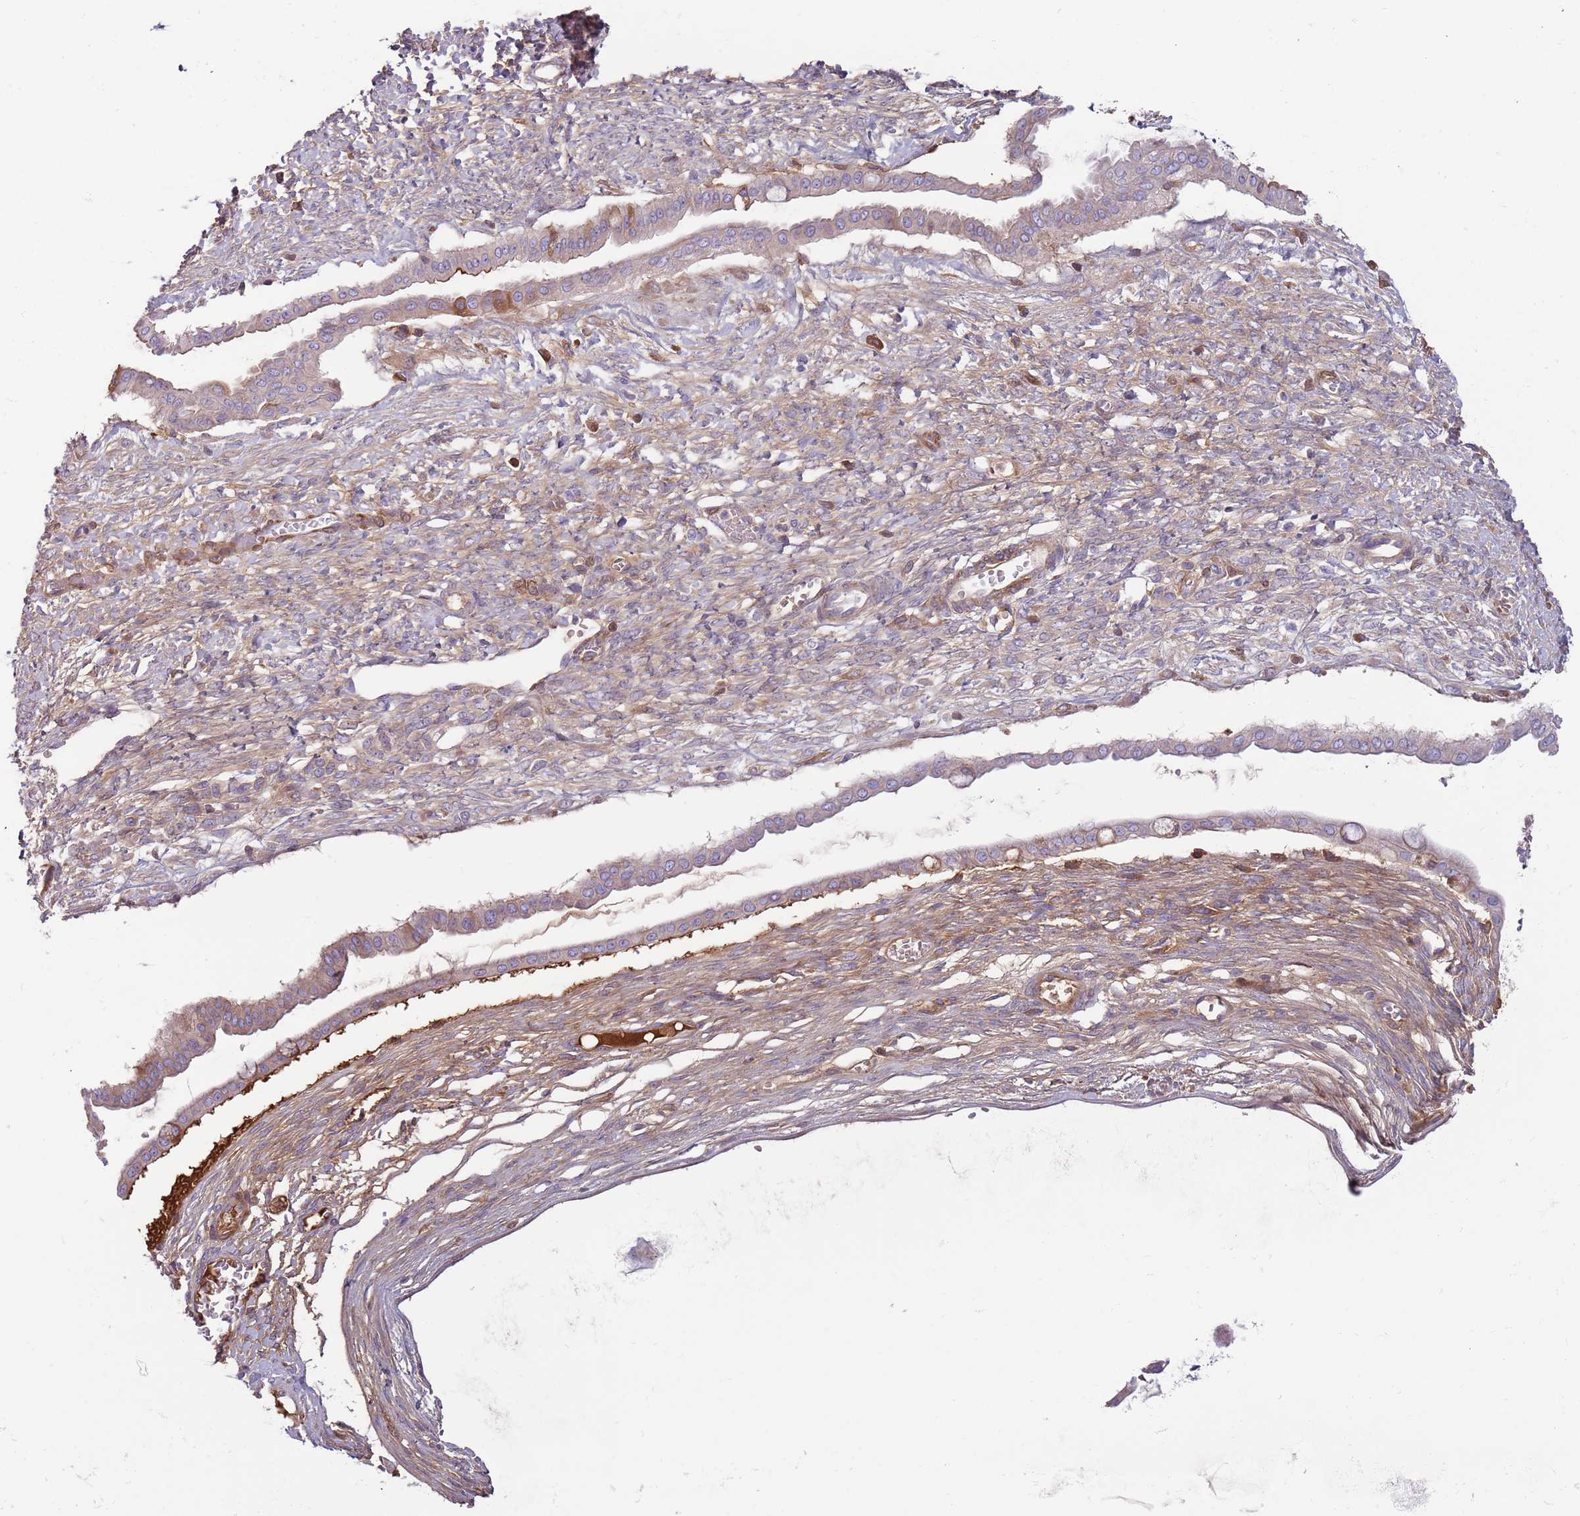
{"staining": {"intensity": "moderate", "quantity": ">75%", "location": "cytoplasmic/membranous"}, "tissue": "ovarian cancer", "cell_type": "Tumor cells", "image_type": "cancer", "snomed": [{"axis": "morphology", "description": "Cystadenocarcinoma, mucinous, NOS"}, {"axis": "topography", "description": "Ovary"}], "caption": "Tumor cells display moderate cytoplasmic/membranous staining in approximately >75% of cells in ovarian cancer.", "gene": "CFH", "patient": {"sex": "female", "age": 73}}